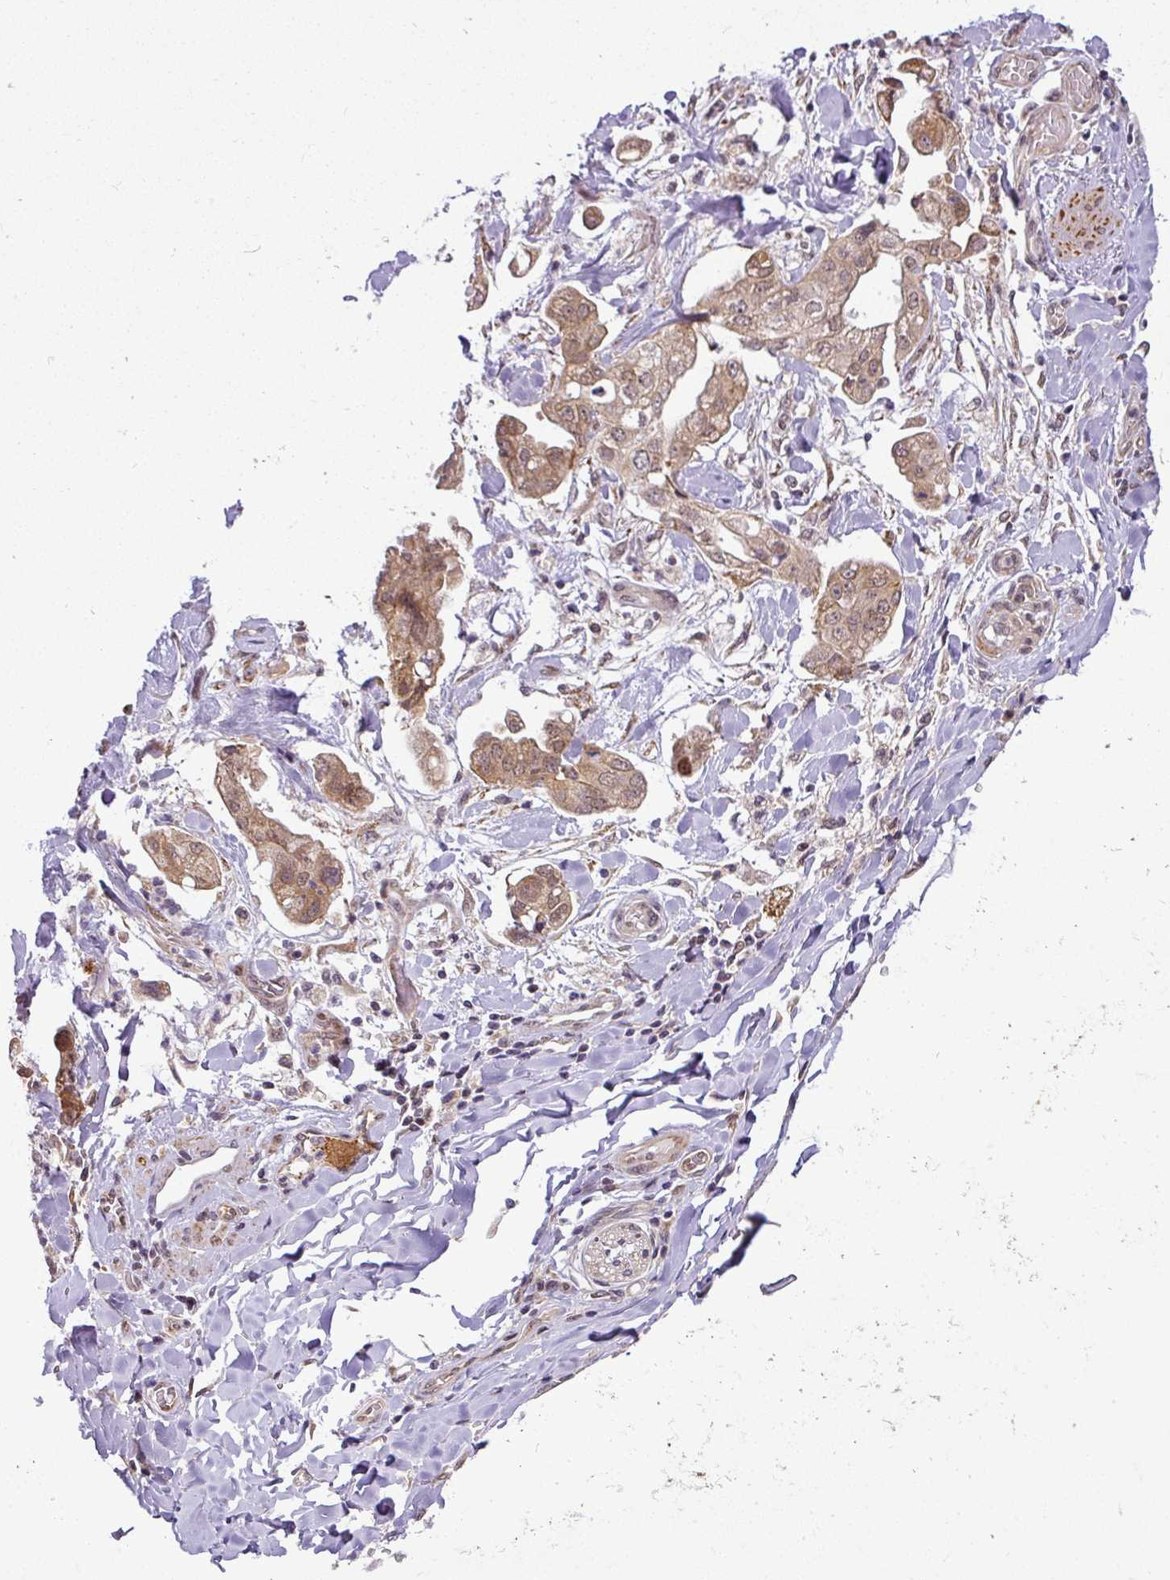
{"staining": {"intensity": "moderate", "quantity": ">75%", "location": "cytoplasmic/membranous,nuclear"}, "tissue": "stomach cancer", "cell_type": "Tumor cells", "image_type": "cancer", "snomed": [{"axis": "morphology", "description": "Adenocarcinoma, NOS"}, {"axis": "topography", "description": "Stomach"}], "caption": "Human stomach cancer stained with a protein marker exhibits moderate staining in tumor cells.", "gene": "C1orf226", "patient": {"sex": "male", "age": 62}}